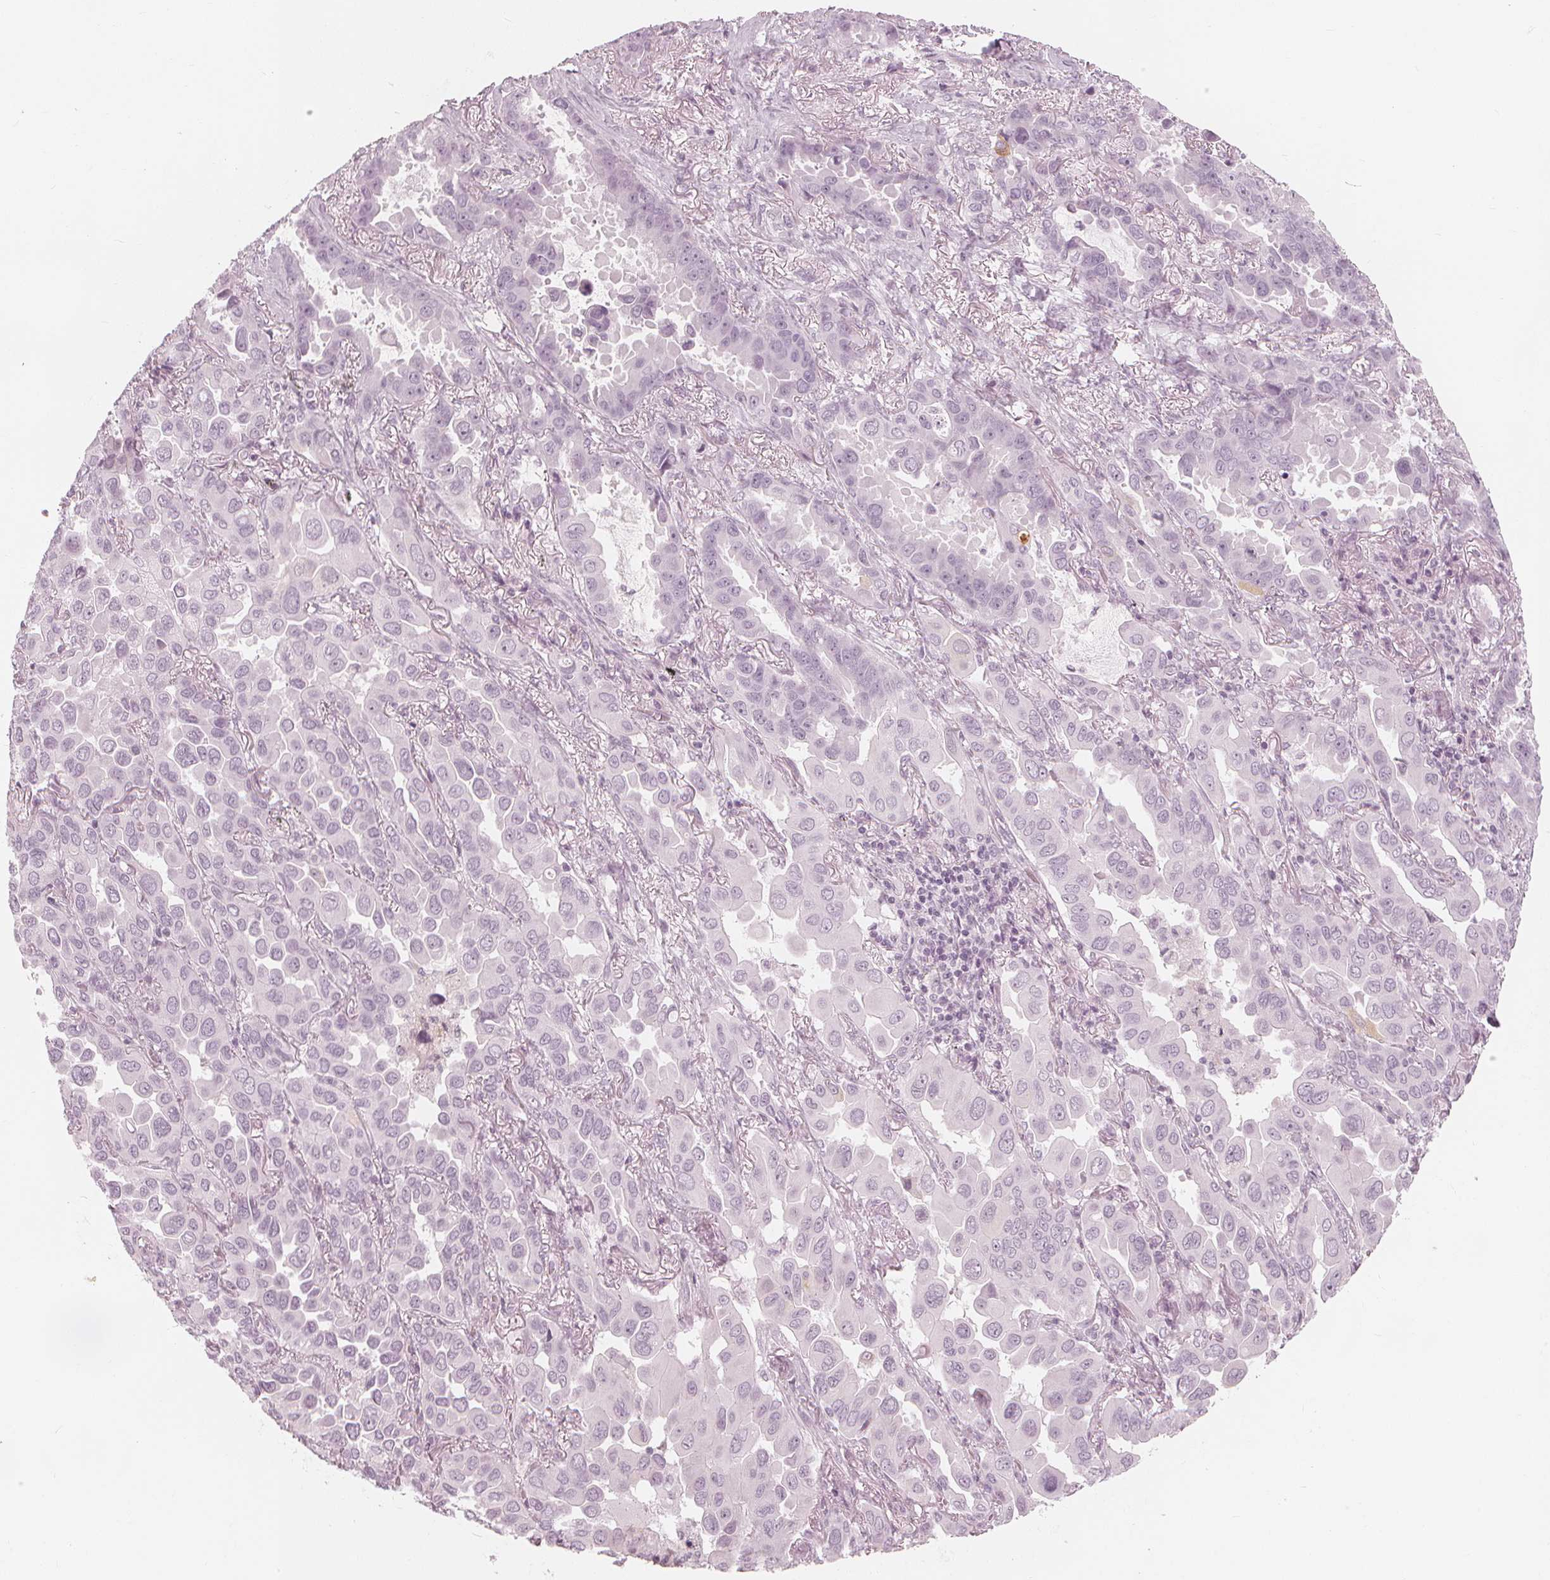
{"staining": {"intensity": "negative", "quantity": "none", "location": "none"}, "tissue": "lung cancer", "cell_type": "Tumor cells", "image_type": "cancer", "snomed": [{"axis": "morphology", "description": "Adenocarcinoma, NOS"}, {"axis": "topography", "description": "Lung"}], "caption": "The micrograph reveals no significant positivity in tumor cells of lung cancer.", "gene": "PAEP", "patient": {"sex": "male", "age": 64}}